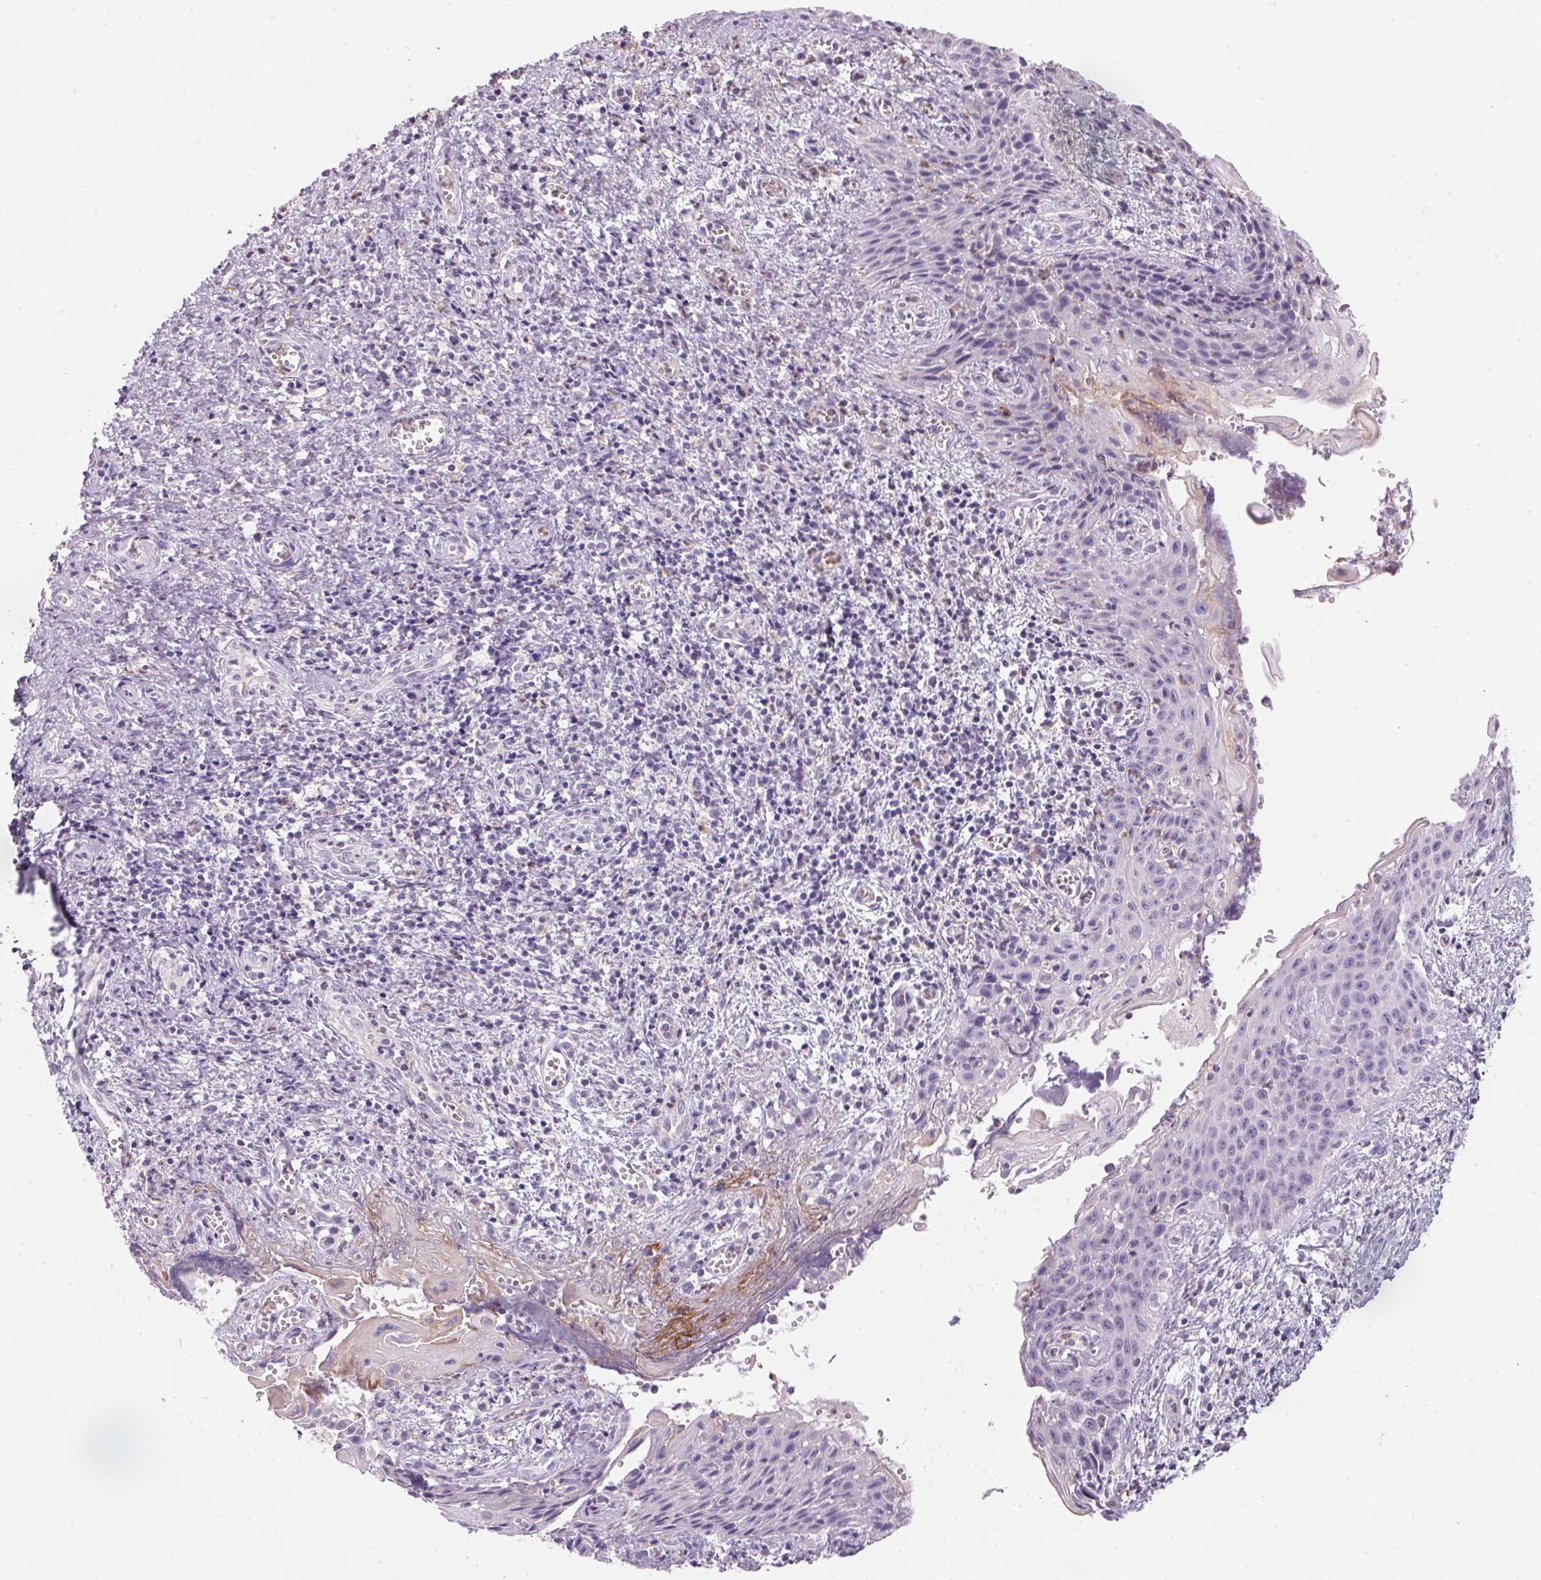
{"staining": {"intensity": "negative", "quantity": "none", "location": "none"}, "tissue": "cervical cancer", "cell_type": "Tumor cells", "image_type": "cancer", "snomed": [{"axis": "morphology", "description": "Squamous cell carcinoma, NOS"}, {"axis": "topography", "description": "Cervix"}], "caption": "IHC histopathology image of cervical cancer (squamous cell carcinoma) stained for a protein (brown), which shows no expression in tumor cells.", "gene": "ECPAS", "patient": {"sex": "female", "age": 30}}